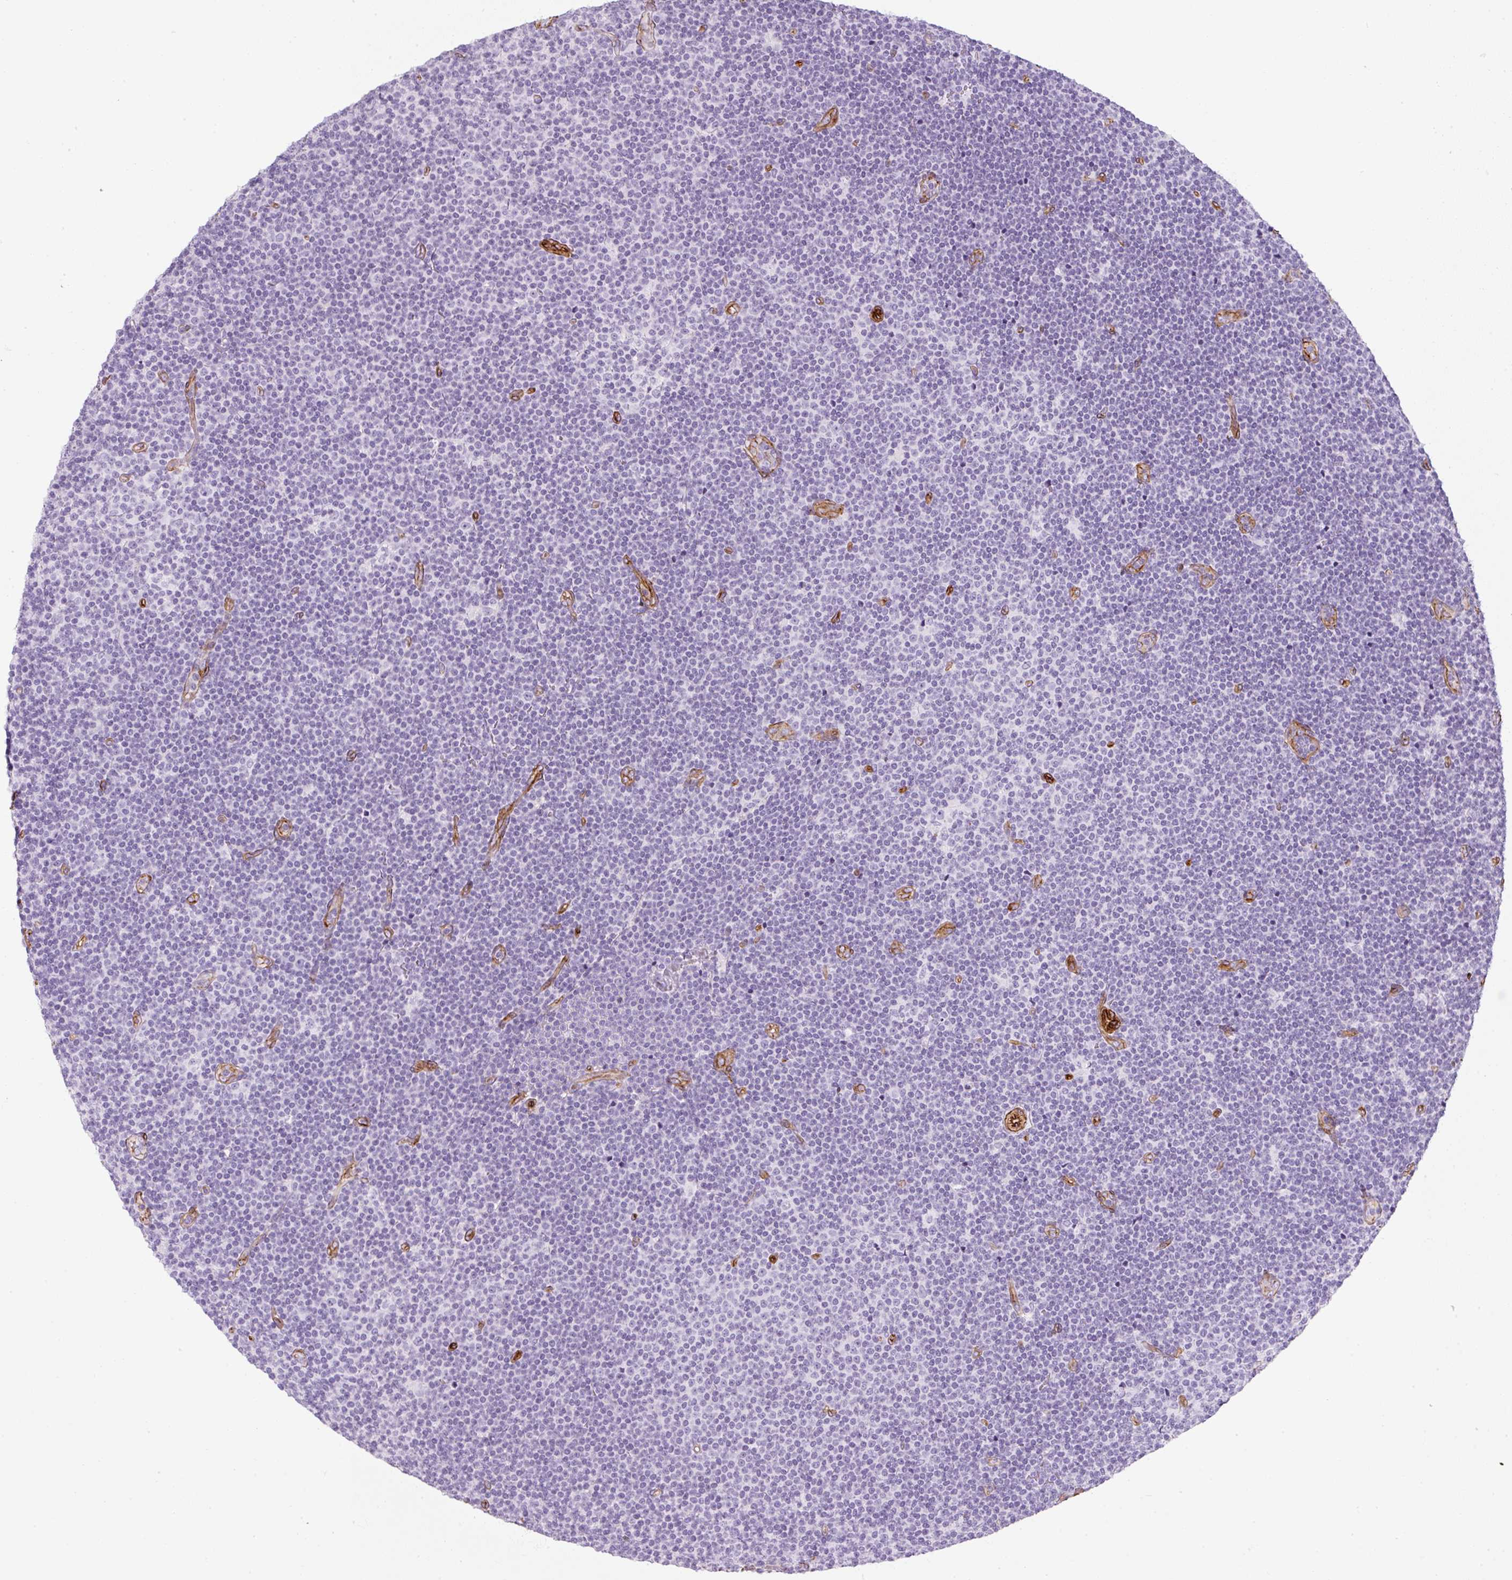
{"staining": {"intensity": "negative", "quantity": "none", "location": "none"}, "tissue": "lymphoma", "cell_type": "Tumor cells", "image_type": "cancer", "snomed": [{"axis": "morphology", "description": "Malignant lymphoma, non-Hodgkin's type, Low grade"}, {"axis": "topography", "description": "Lymph node"}], "caption": "Image shows no protein staining in tumor cells of lymphoma tissue.", "gene": "CAVIN3", "patient": {"sex": "male", "age": 48}}